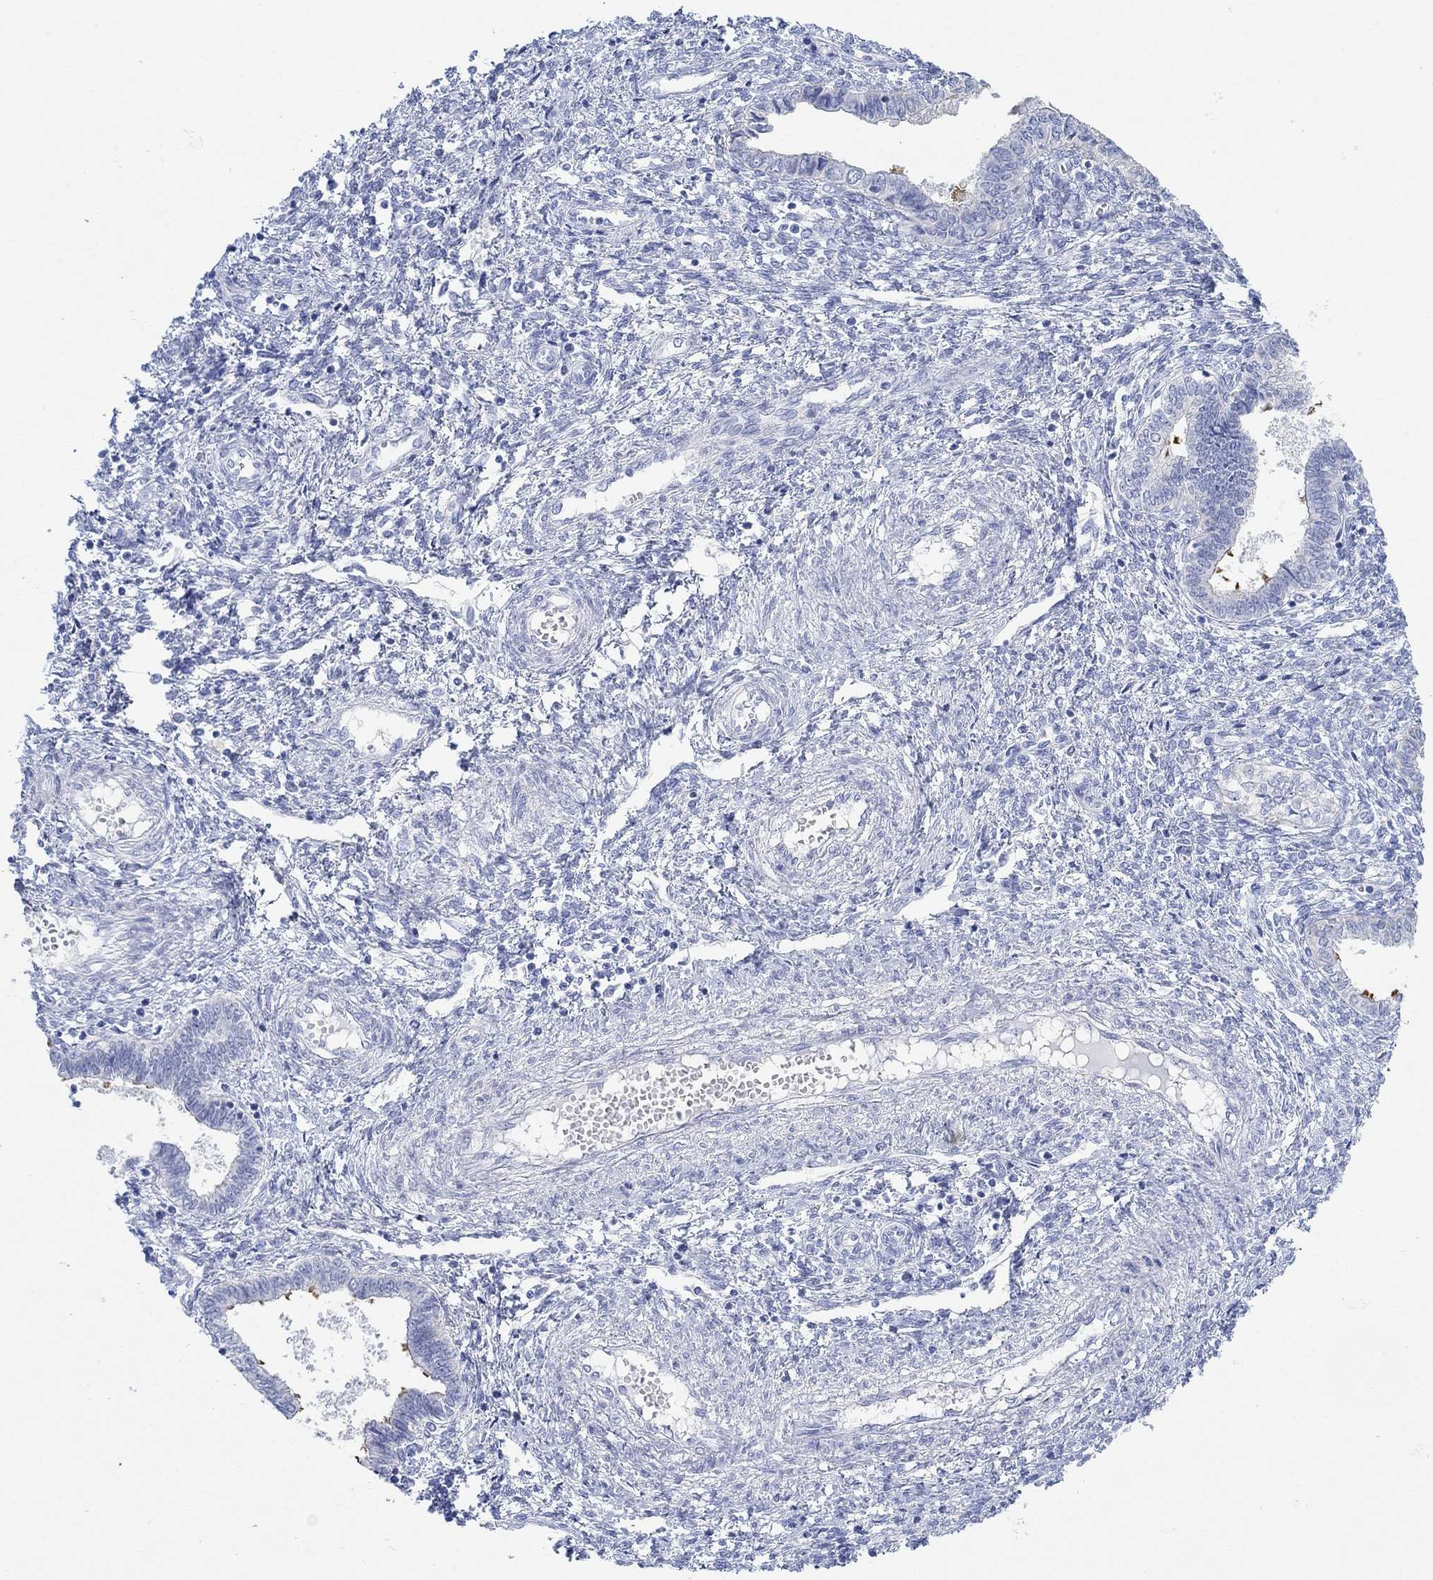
{"staining": {"intensity": "negative", "quantity": "none", "location": "none"}, "tissue": "cervical cancer", "cell_type": "Tumor cells", "image_type": "cancer", "snomed": [{"axis": "morphology", "description": "Adenocarcinoma, NOS"}, {"axis": "topography", "description": "Cervix"}], "caption": "High power microscopy histopathology image of an IHC photomicrograph of cervical adenocarcinoma, revealing no significant expression in tumor cells.", "gene": "AK8", "patient": {"sex": "female", "age": 42}}